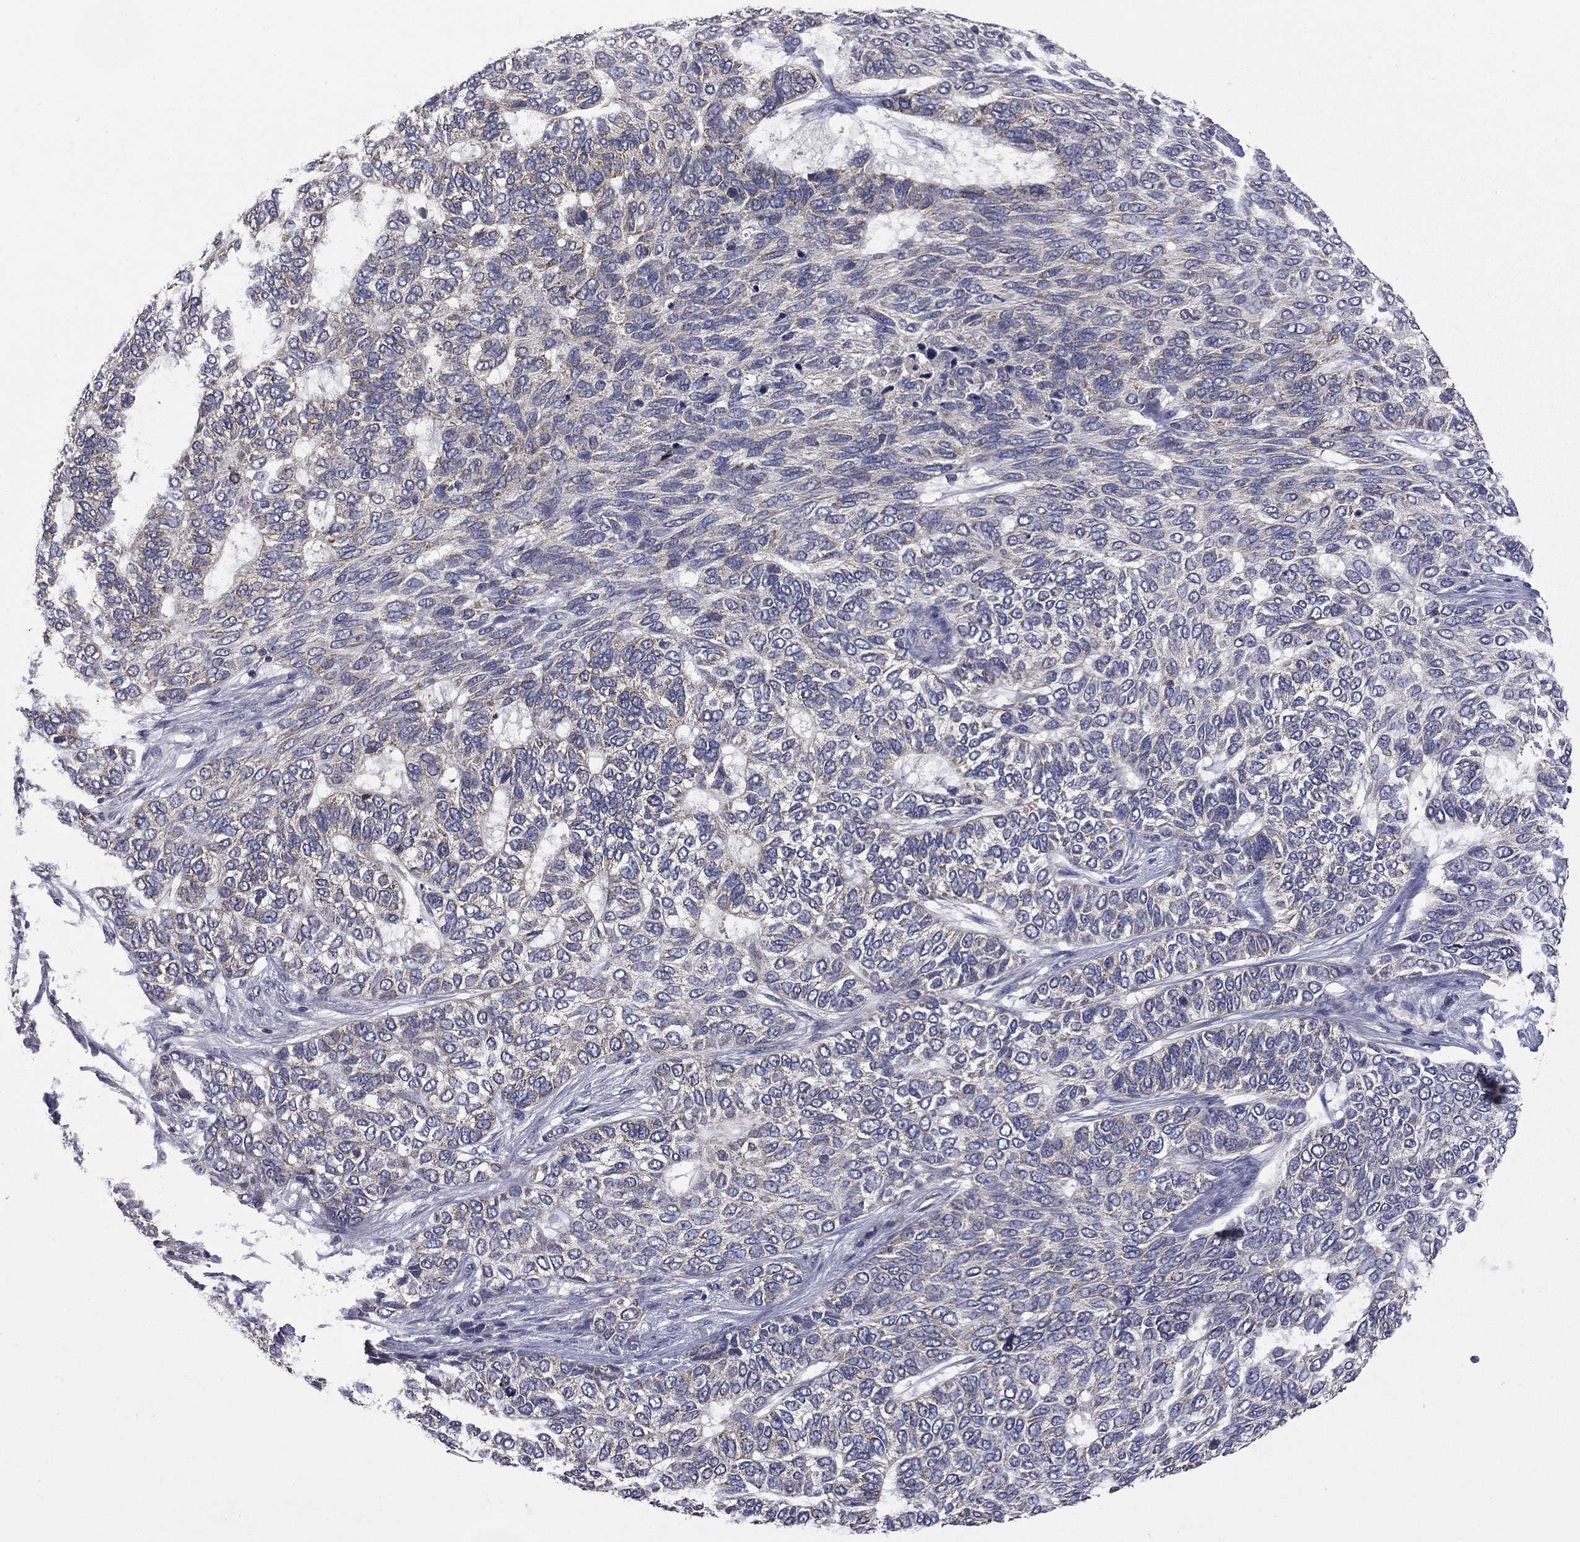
{"staining": {"intensity": "negative", "quantity": "none", "location": "none"}, "tissue": "skin cancer", "cell_type": "Tumor cells", "image_type": "cancer", "snomed": [{"axis": "morphology", "description": "Basal cell carcinoma"}, {"axis": "topography", "description": "Skin"}], "caption": "This is an immunohistochemistry photomicrograph of skin cancer. There is no positivity in tumor cells.", "gene": "CEACAM7", "patient": {"sex": "female", "age": 65}}